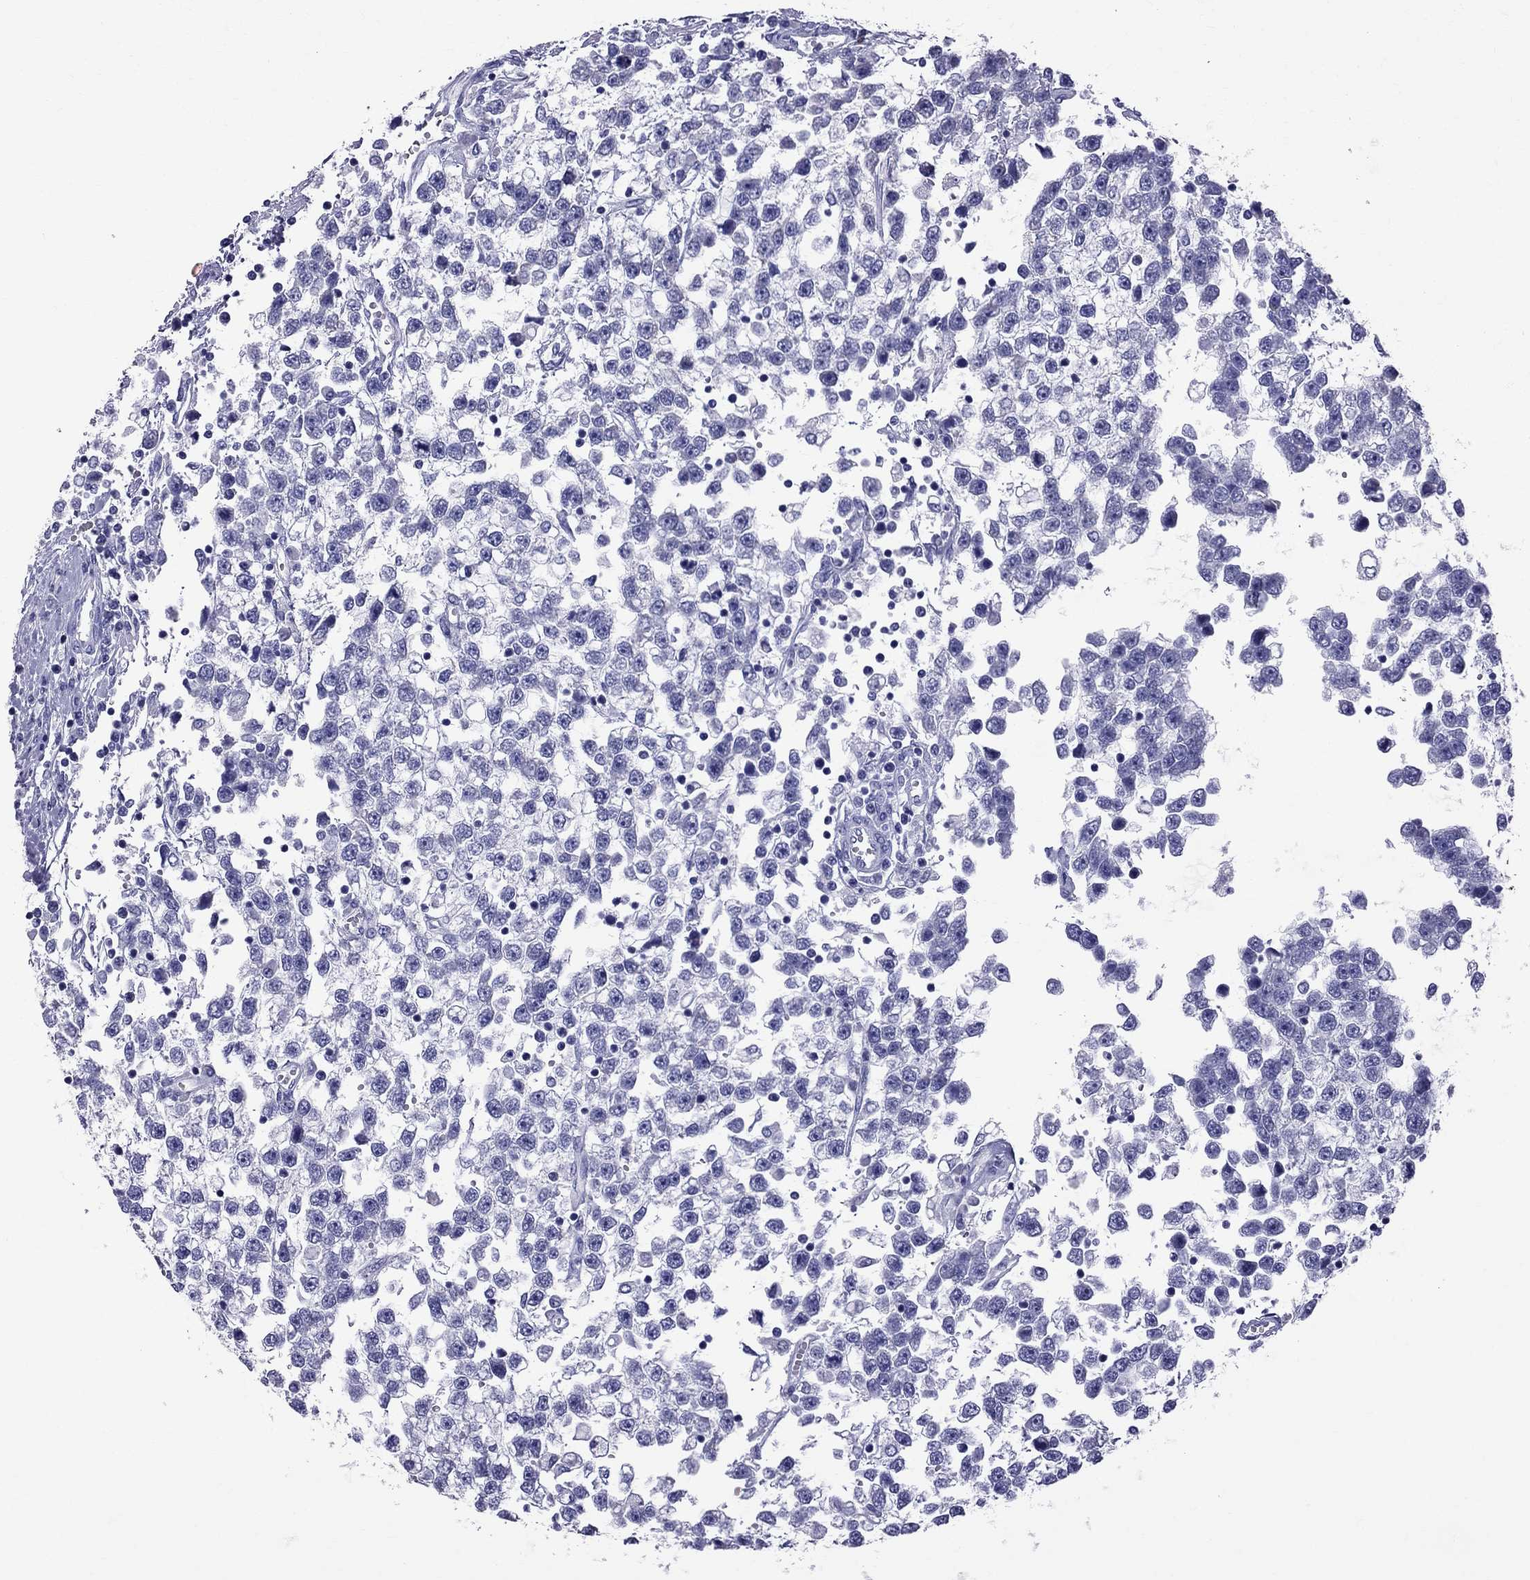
{"staining": {"intensity": "negative", "quantity": "none", "location": "none"}, "tissue": "testis cancer", "cell_type": "Tumor cells", "image_type": "cancer", "snomed": [{"axis": "morphology", "description": "Seminoma, NOS"}, {"axis": "topography", "description": "Testis"}], "caption": "Protein analysis of testis cancer (seminoma) exhibits no significant expression in tumor cells.", "gene": "TTLL13", "patient": {"sex": "male", "age": 34}}